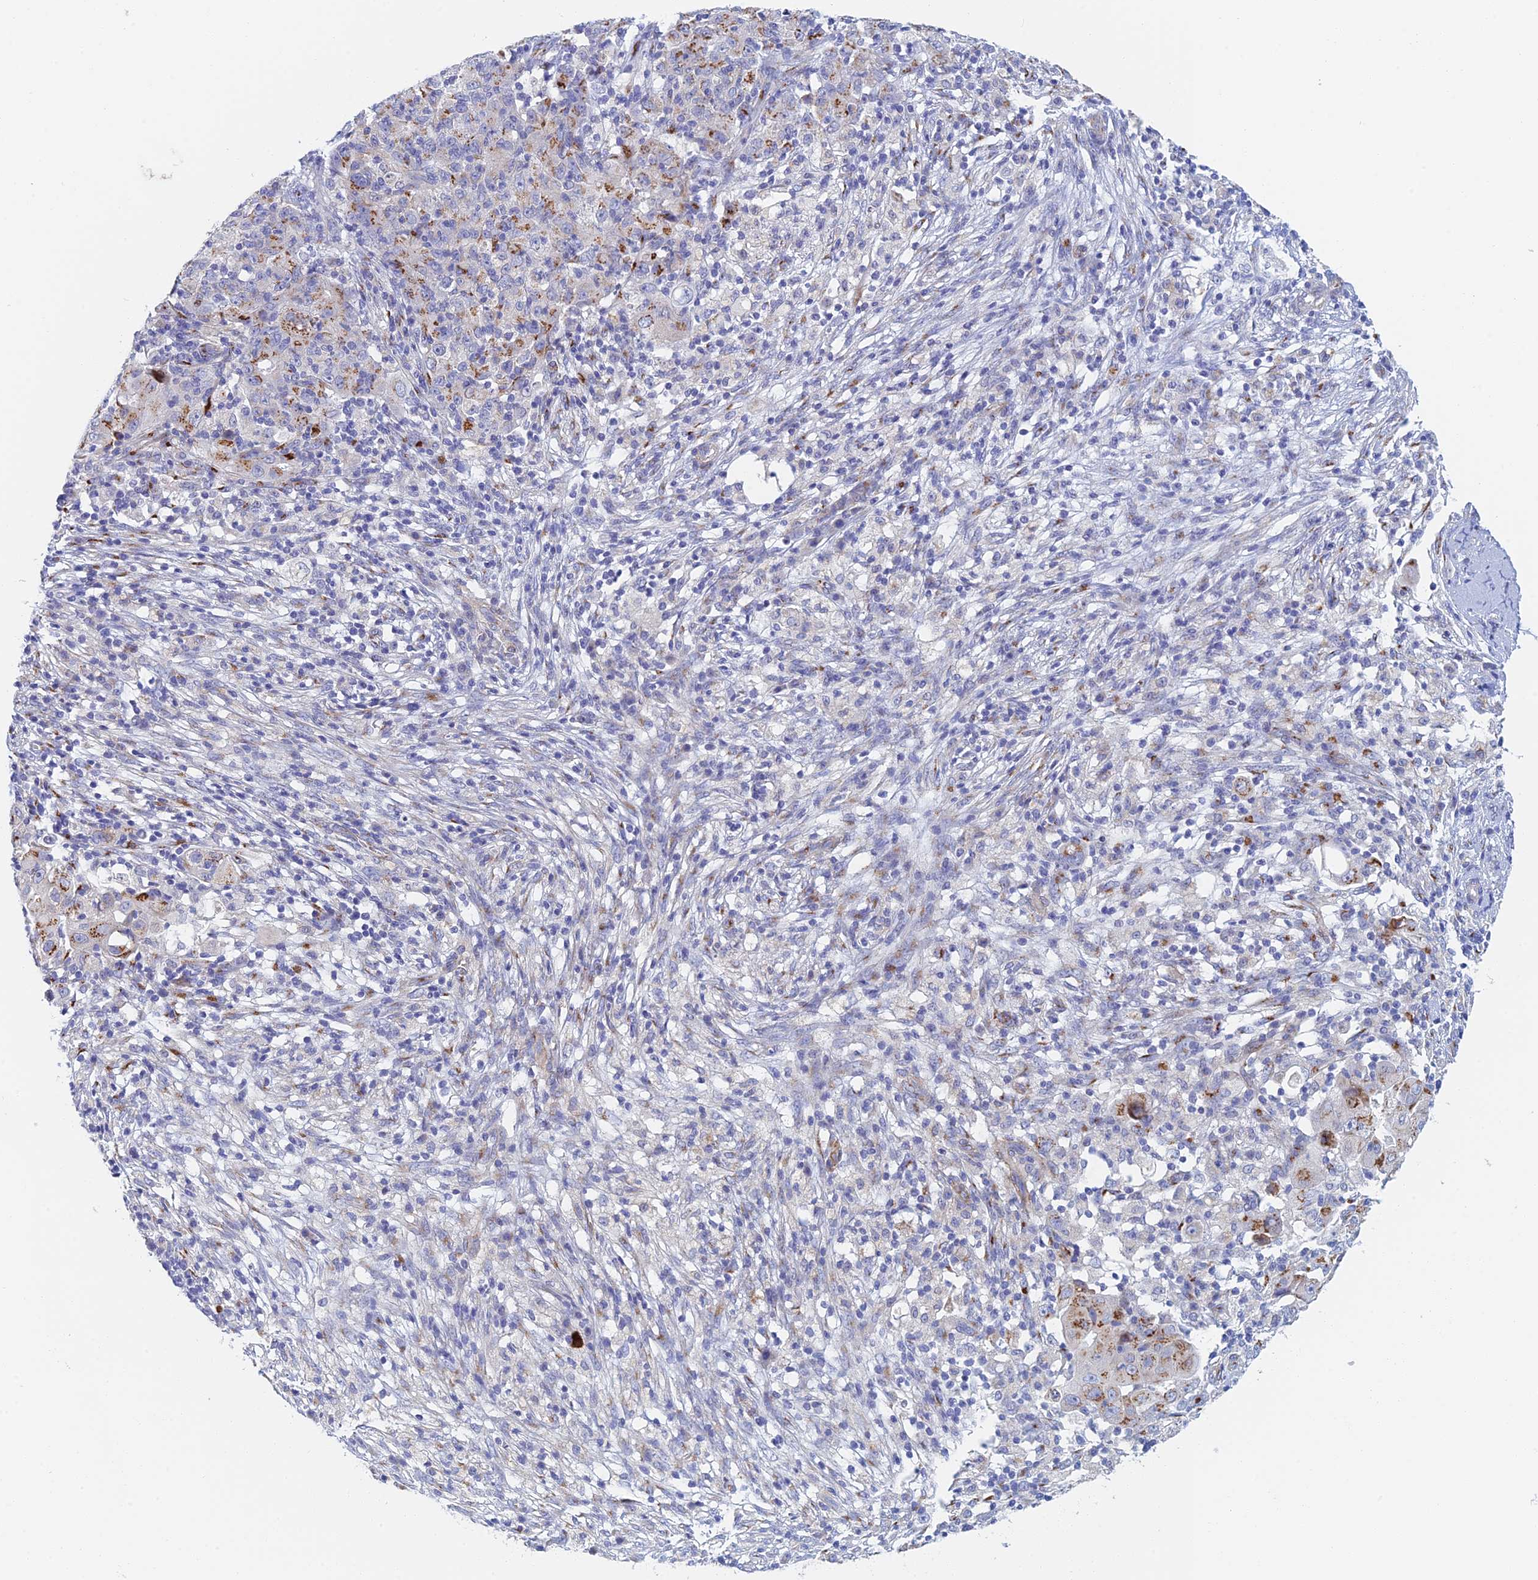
{"staining": {"intensity": "moderate", "quantity": "25%-75%", "location": "cytoplasmic/membranous"}, "tissue": "ovarian cancer", "cell_type": "Tumor cells", "image_type": "cancer", "snomed": [{"axis": "morphology", "description": "Carcinoma, endometroid"}, {"axis": "topography", "description": "Ovary"}], "caption": "Ovarian endometroid carcinoma was stained to show a protein in brown. There is medium levels of moderate cytoplasmic/membranous staining in about 25%-75% of tumor cells.", "gene": "SLC24A3", "patient": {"sex": "female", "age": 42}}